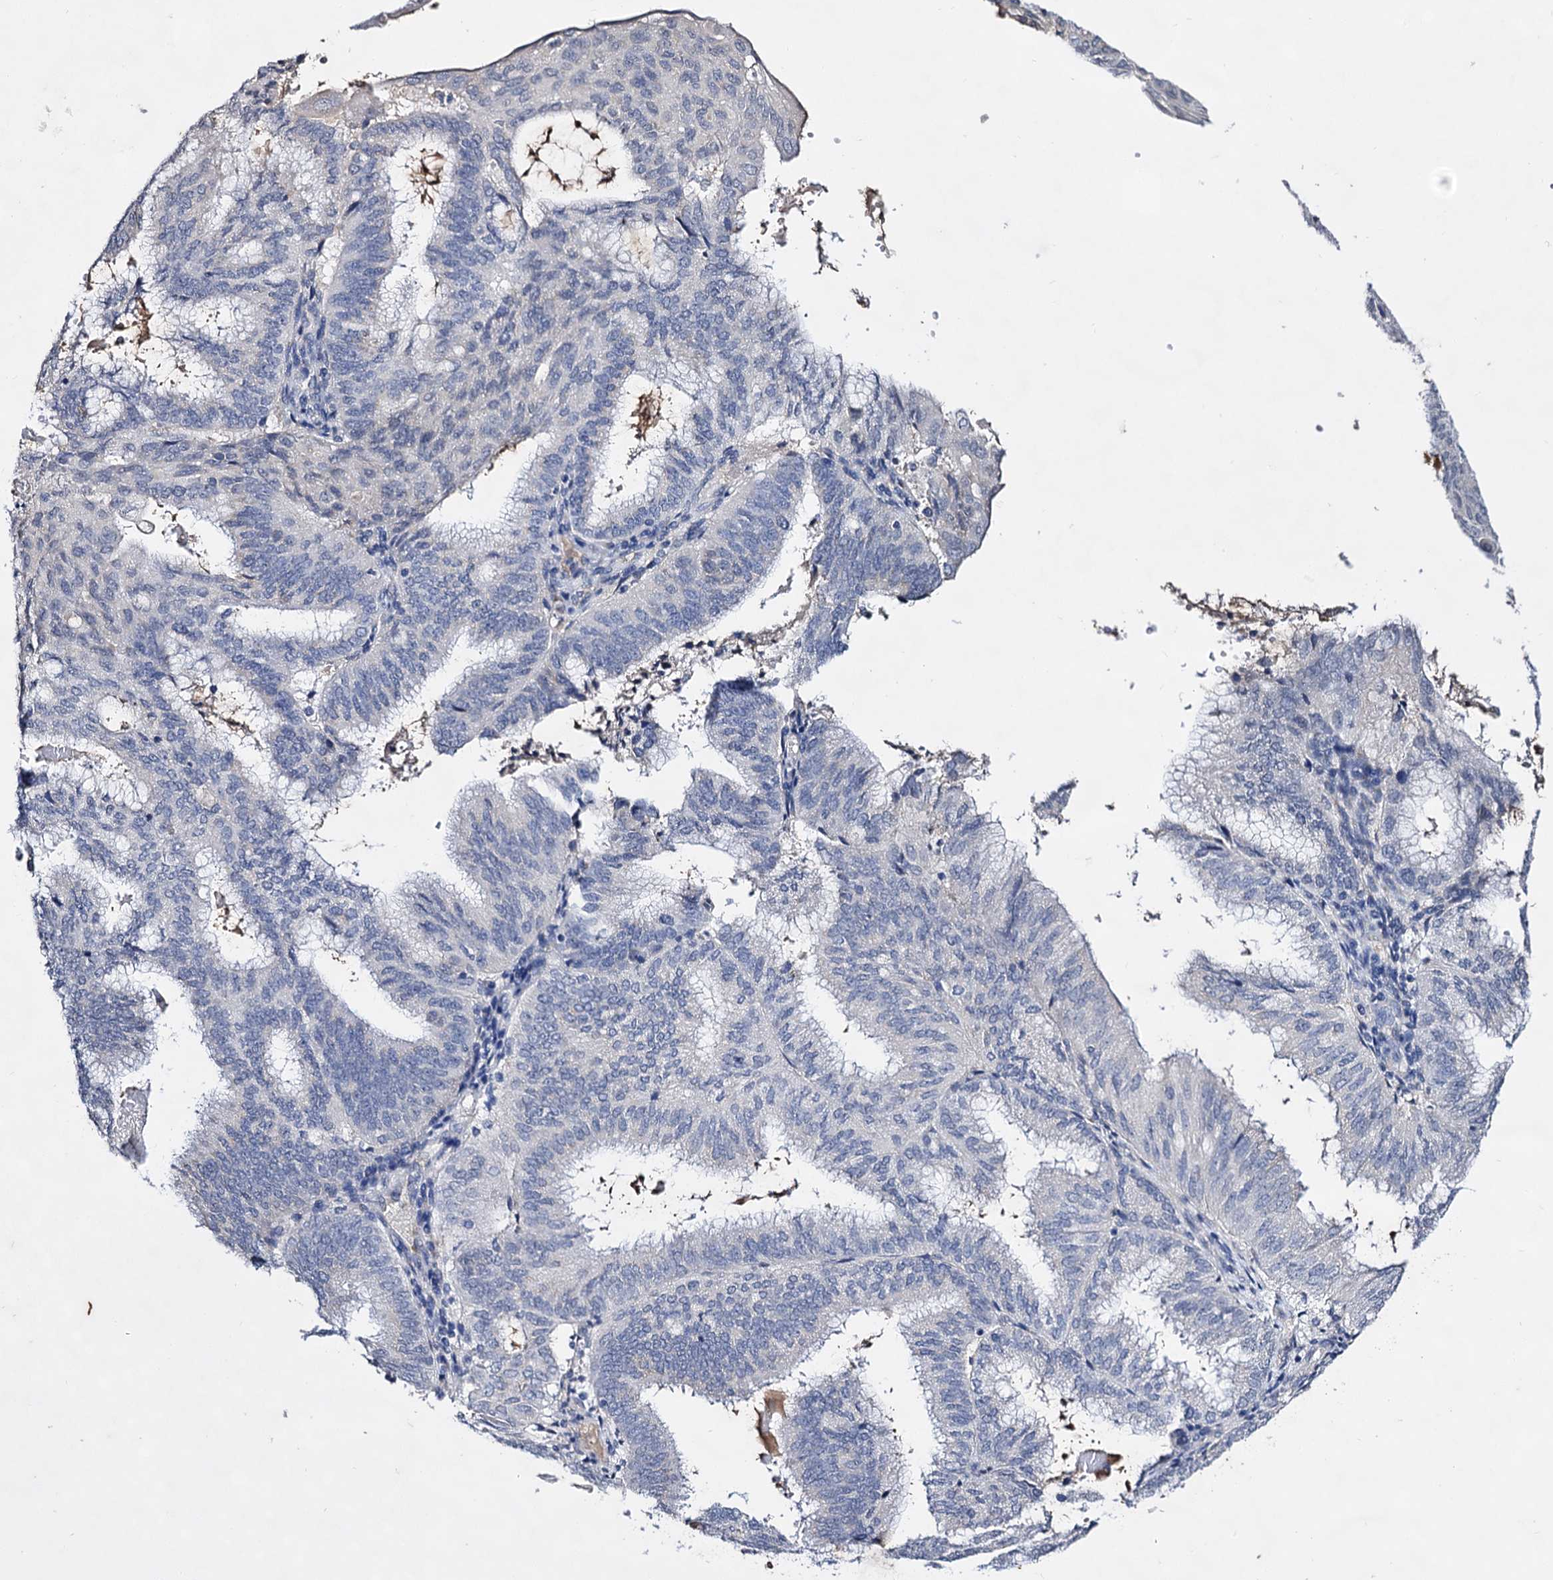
{"staining": {"intensity": "negative", "quantity": "none", "location": "none"}, "tissue": "endometrial cancer", "cell_type": "Tumor cells", "image_type": "cancer", "snomed": [{"axis": "morphology", "description": "Adenocarcinoma, NOS"}, {"axis": "topography", "description": "Endometrium"}], "caption": "This histopathology image is of adenocarcinoma (endometrial) stained with IHC to label a protein in brown with the nuclei are counter-stained blue. There is no expression in tumor cells.", "gene": "PLIN1", "patient": {"sex": "female", "age": 49}}